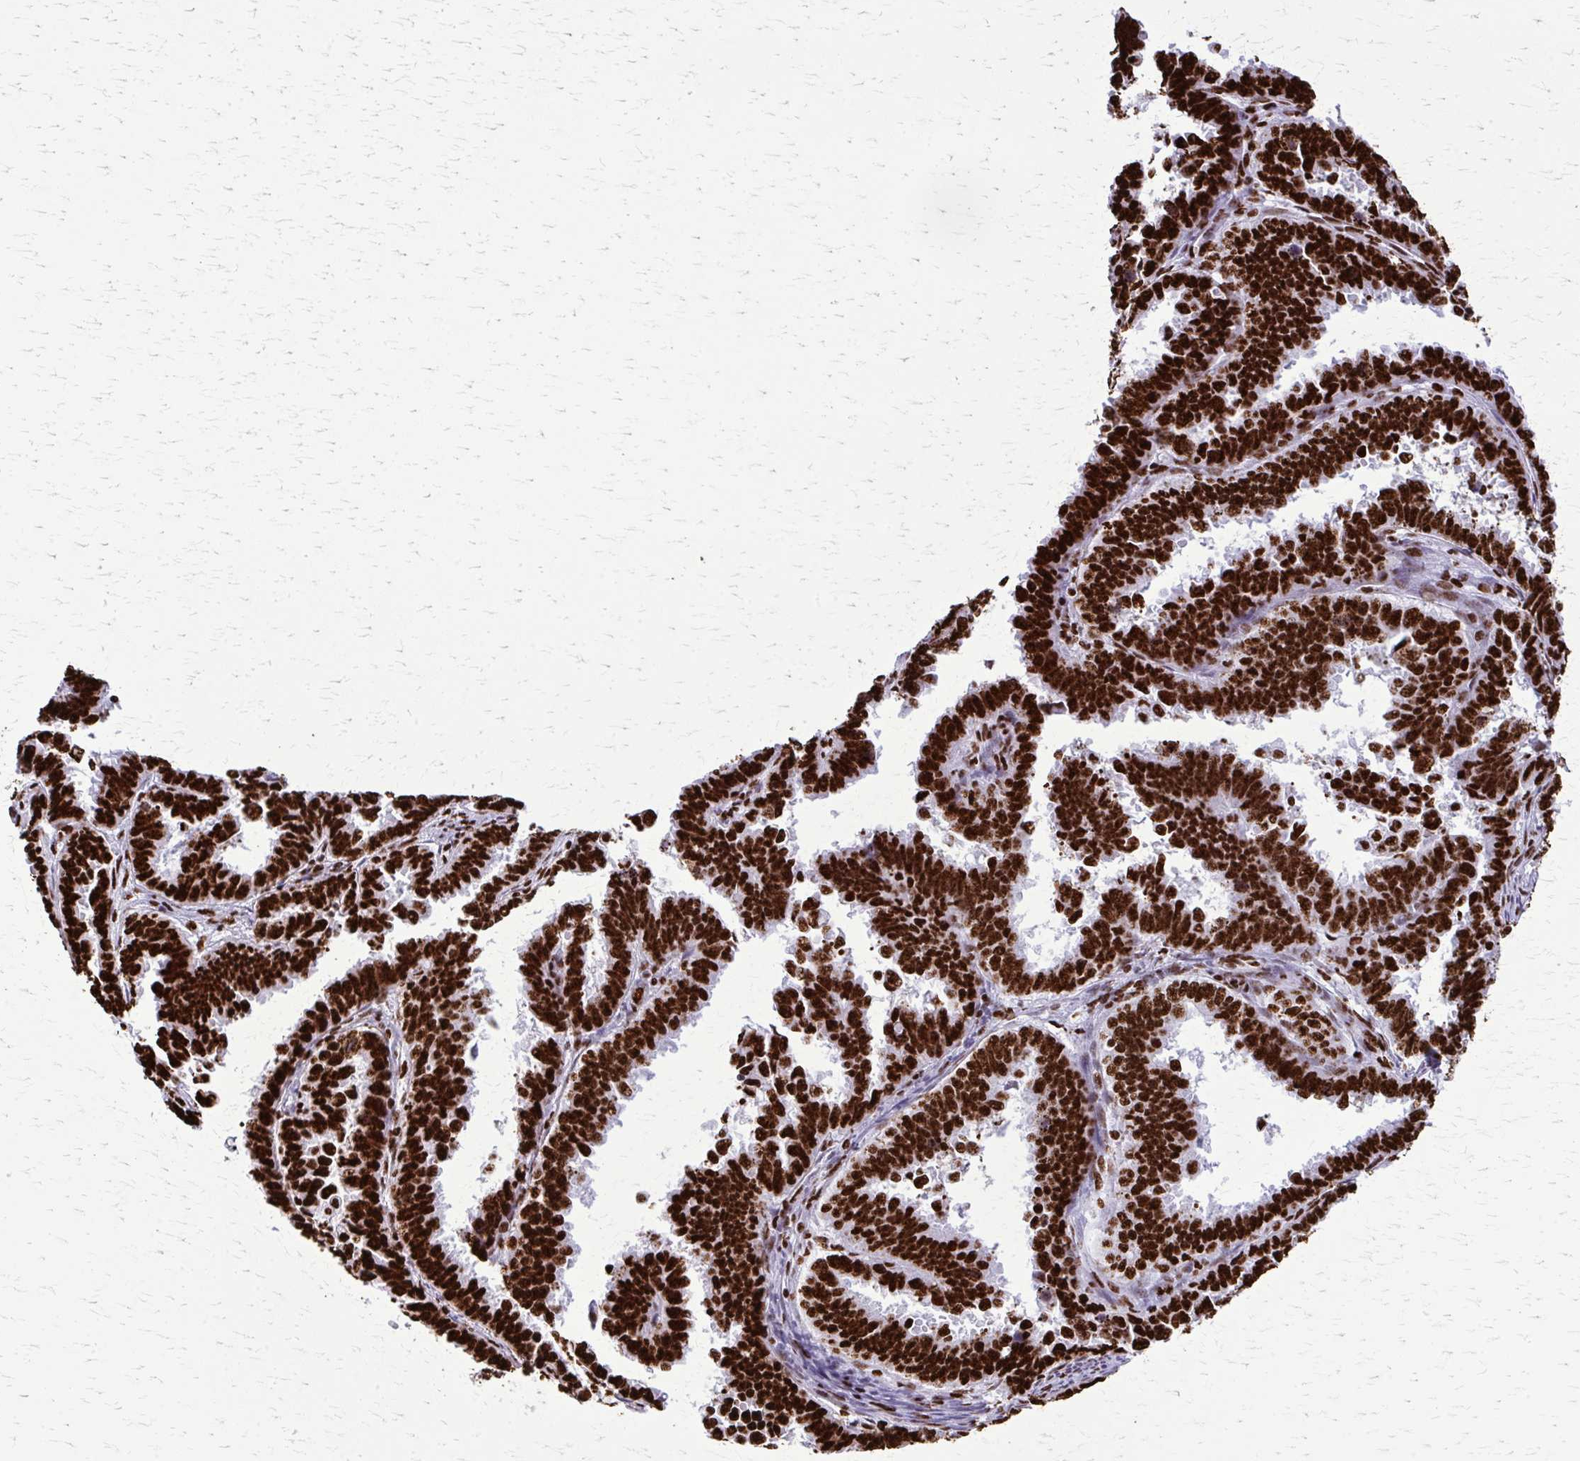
{"staining": {"intensity": "strong", "quantity": ">75%", "location": "nuclear"}, "tissue": "endometrial cancer", "cell_type": "Tumor cells", "image_type": "cancer", "snomed": [{"axis": "morphology", "description": "Adenocarcinoma, NOS"}, {"axis": "topography", "description": "Endometrium"}], "caption": "Endometrial cancer (adenocarcinoma) stained for a protein demonstrates strong nuclear positivity in tumor cells. Nuclei are stained in blue.", "gene": "SFPQ", "patient": {"sex": "female", "age": 75}}